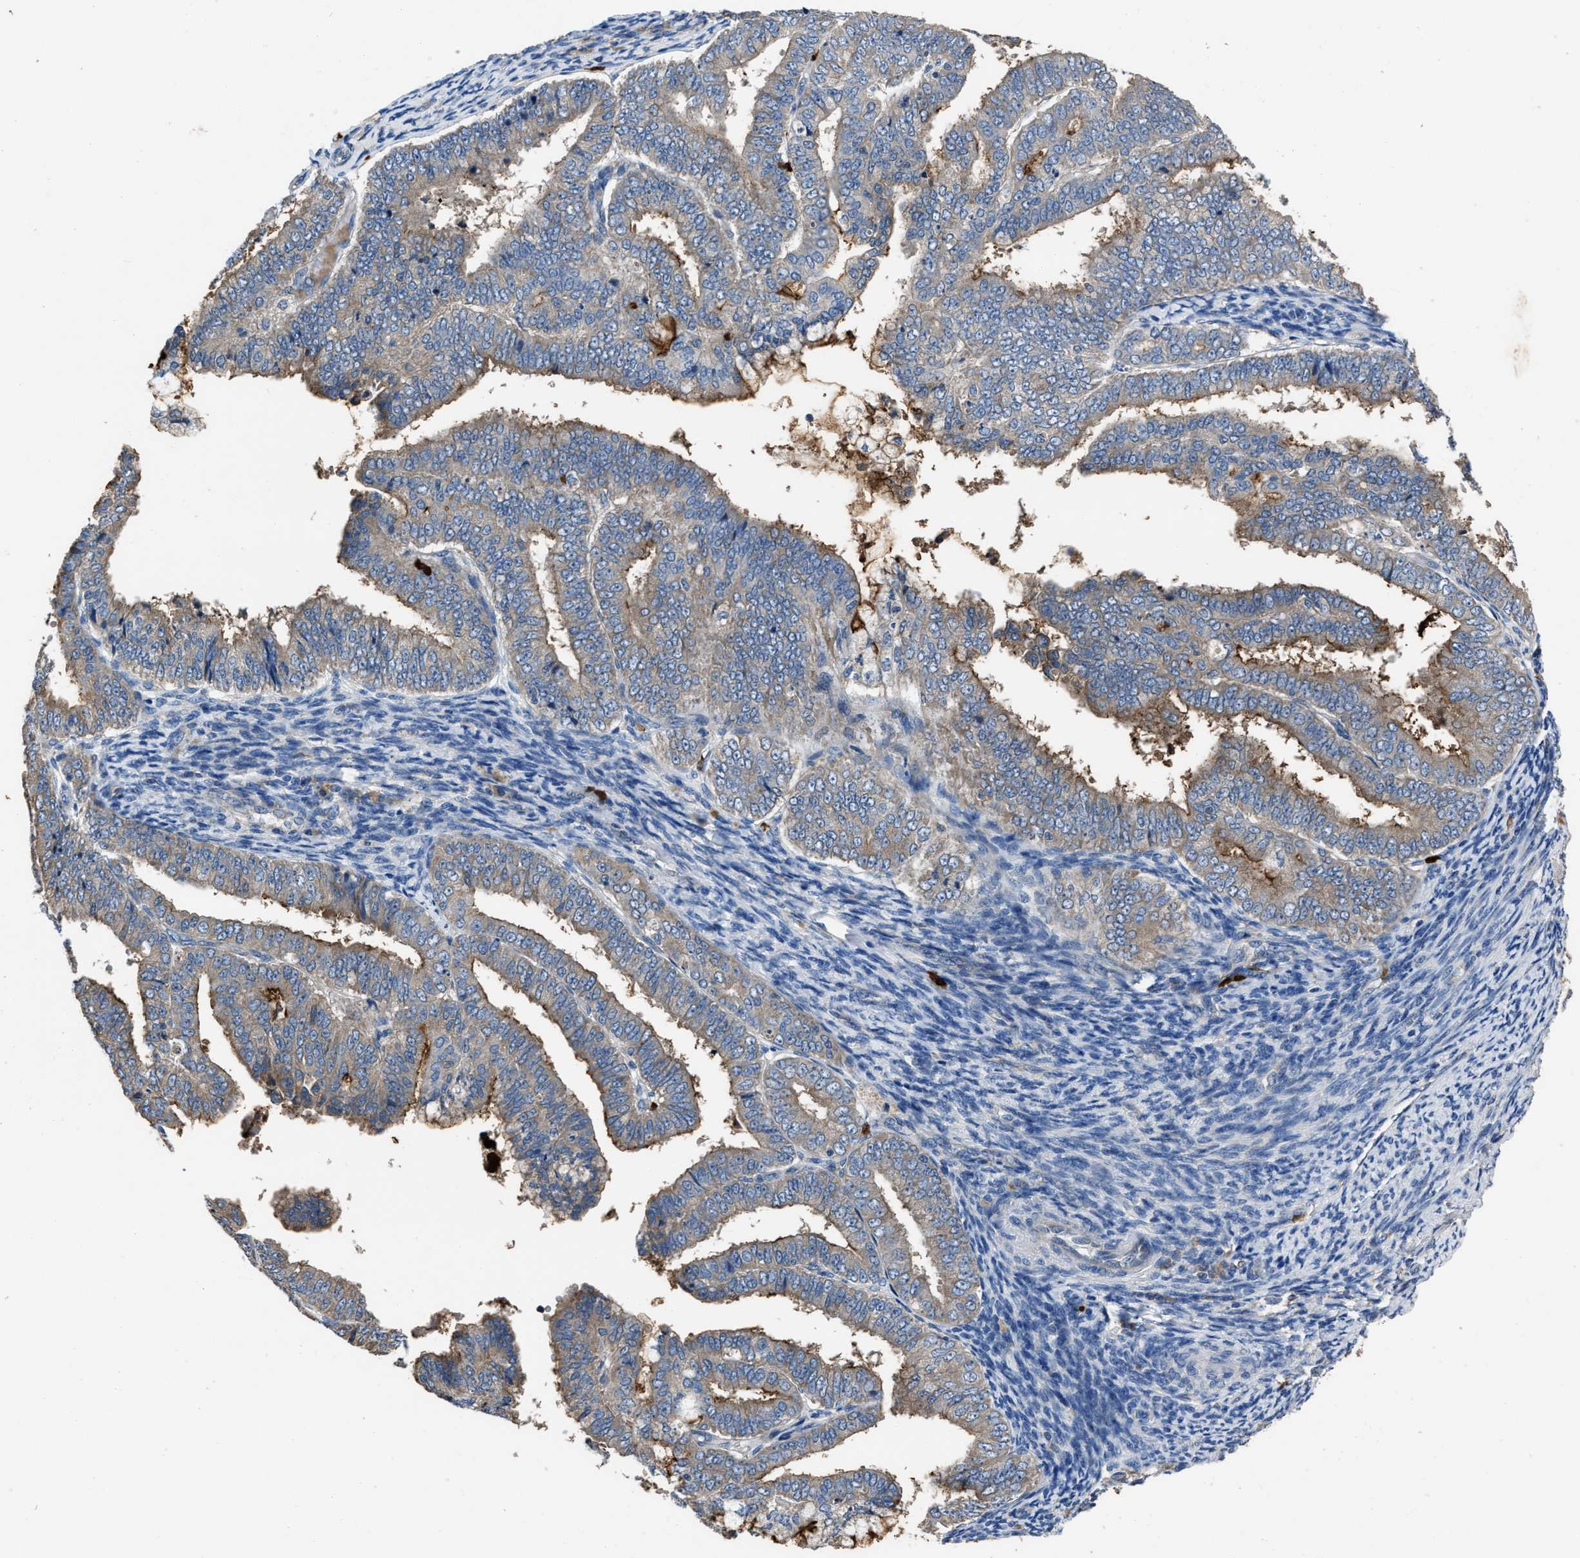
{"staining": {"intensity": "weak", "quantity": ">75%", "location": "cytoplasmic/membranous"}, "tissue": "endometrial cancer", "cell_type": "Tumor cells", "image_type": "cancer", "snomed": [{"axis": "morphology", "description": "Adenocarcinoma, NOS"}, {"axis": "topography", "description": "Endometrium"}], "caption": "Protein expression analysis of human endometrial cancer (adenocarcinoma) reveals weak cytoplasmic/membranous staining in about >75% of tumor cells.", "gene": "ANGPT1", "patient": {"sex": "female", "age": 63}}